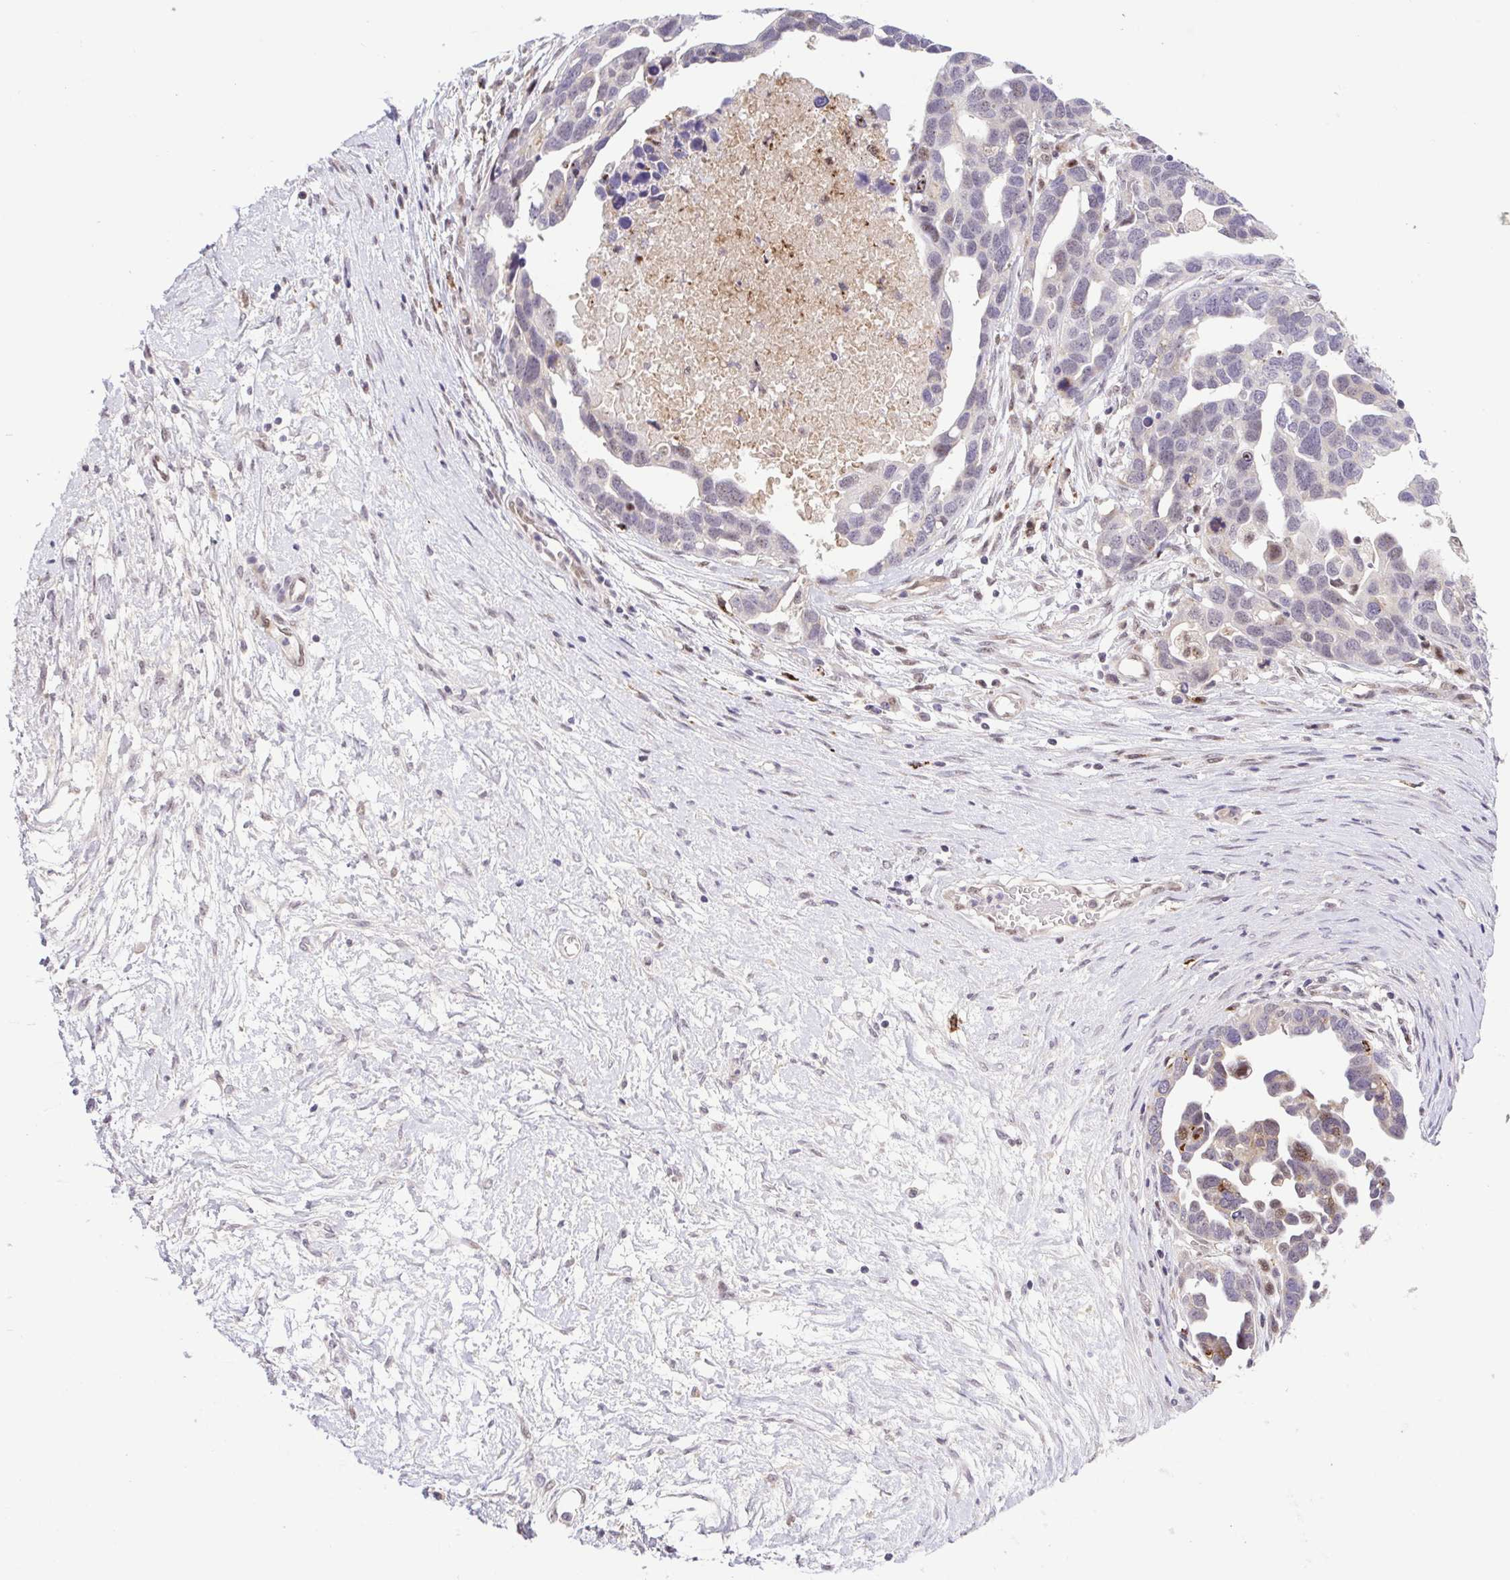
{"staining": {"intensity": "weak", "quantity": "<25%", "location": "nuclear"}, "tissue": "ovarian cancer", "cell_type": "Tumor cells", "image_type": "cancer", "snomed": [{"axis": "morphology", "description": "Cystadenocarcinoma, serous, NOS"}, {"axis": "topography", "description": "Ovary"}], "caption": "Micrograph shows no significant protein staining in tumor cells of ovarian serous cystadenocarcinoma.", "gene": "ERG", "patient": {"sex": "female", "age": 54}}